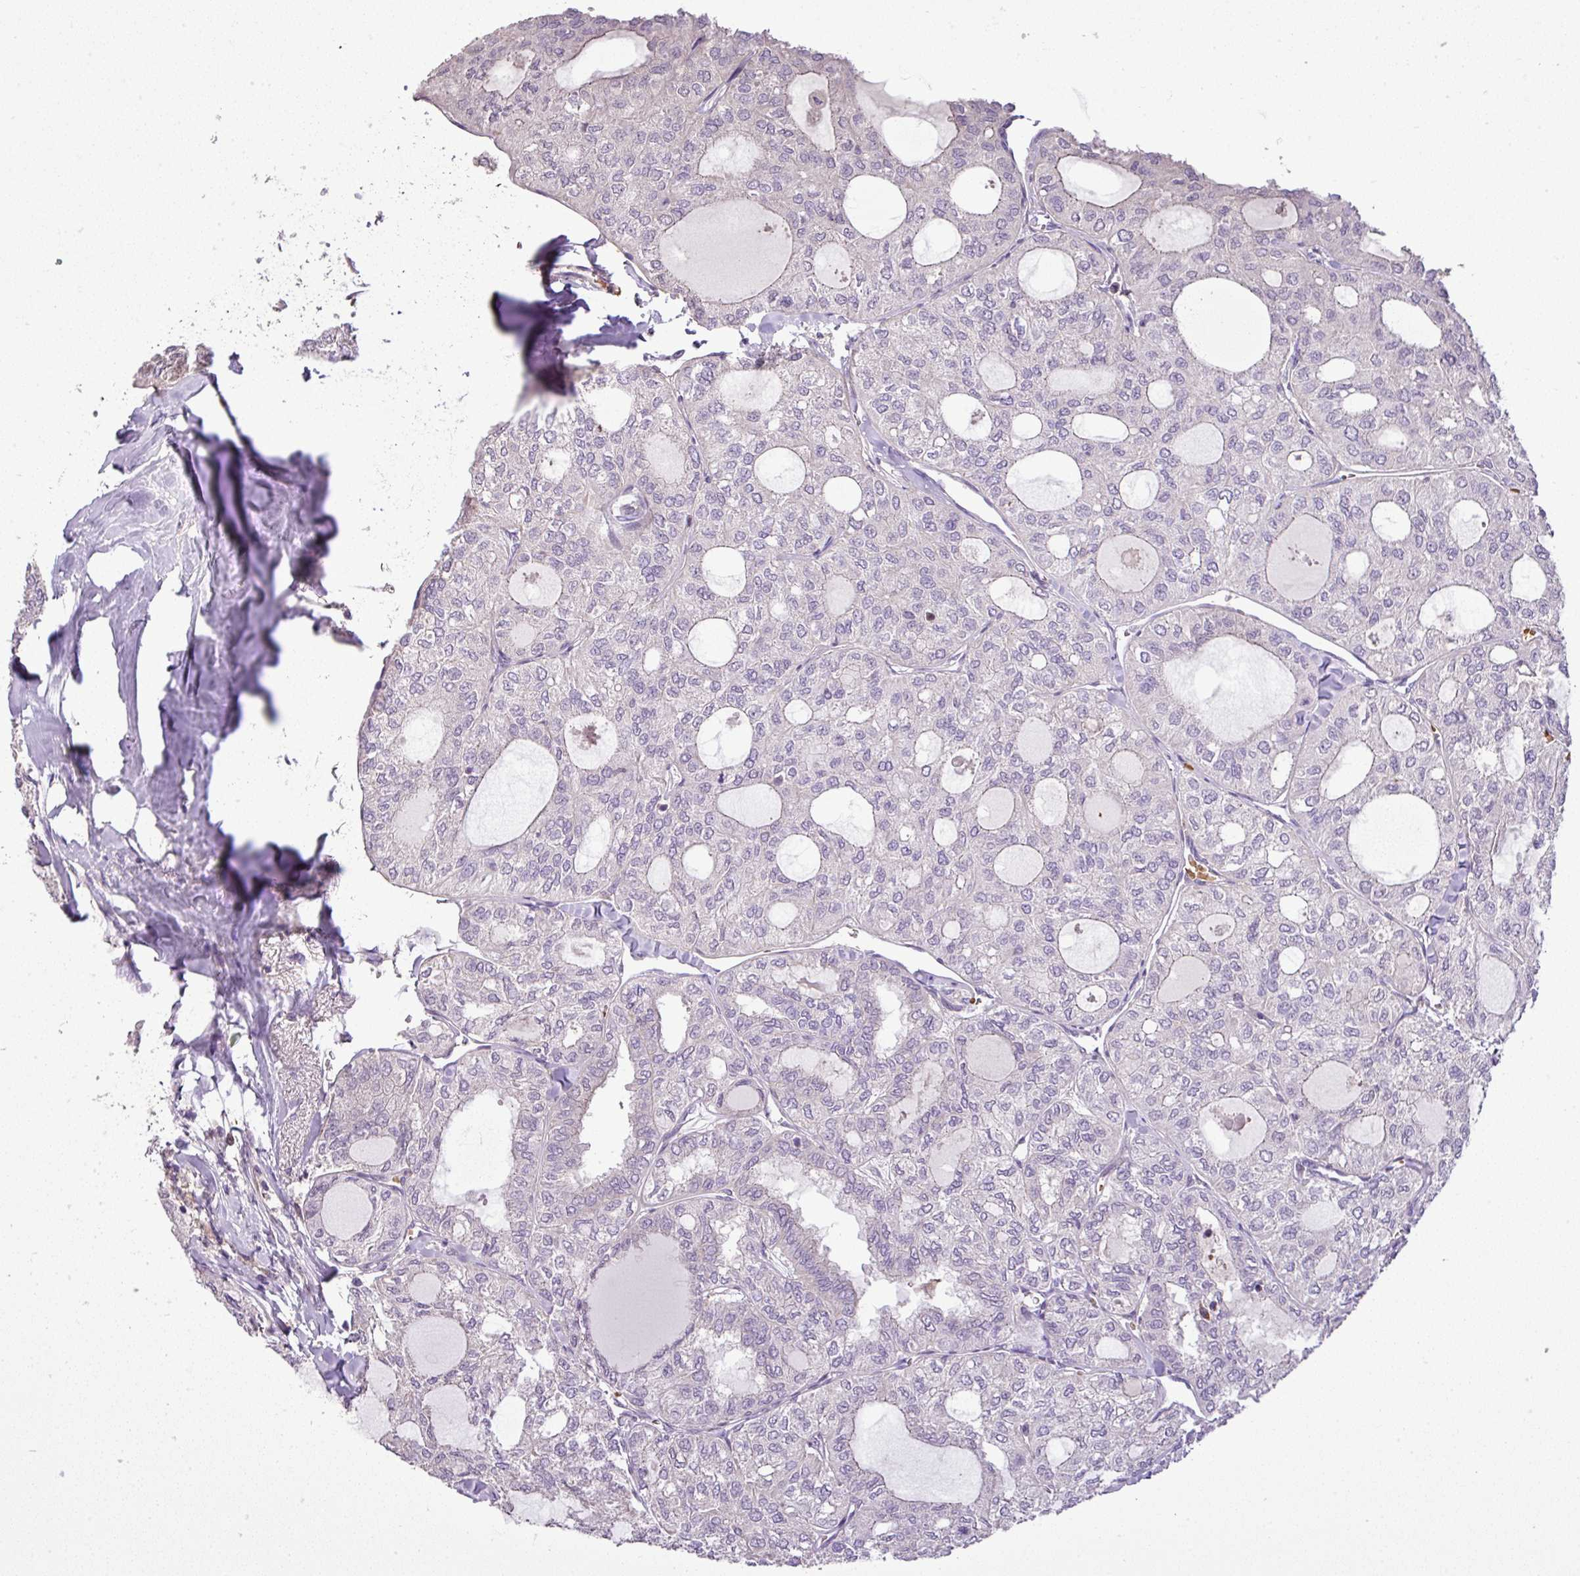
{"staining": {"intensity": "negative", "quantity": "none", "location": "none"}, "tissue": "thyroid cancer", "cell_type": "Tumor cells", "image_type": "cancer", "snomed": [{"axis": "morphology", "description": "Follicular adenoma carcinoma, NOS"}, {"axis": "topography", "description": "Thyroid gland"}], "caption": "An immunohistochemistry (IHC) photomicrograph of follicular adenoma carcinoma (thyroid) is shown. There is no staining in tumor cells of follicular adenoma carcinoma (thyroid).", "gene": "NBEAL2", "patient": {"sex": "male", "age": 75}}